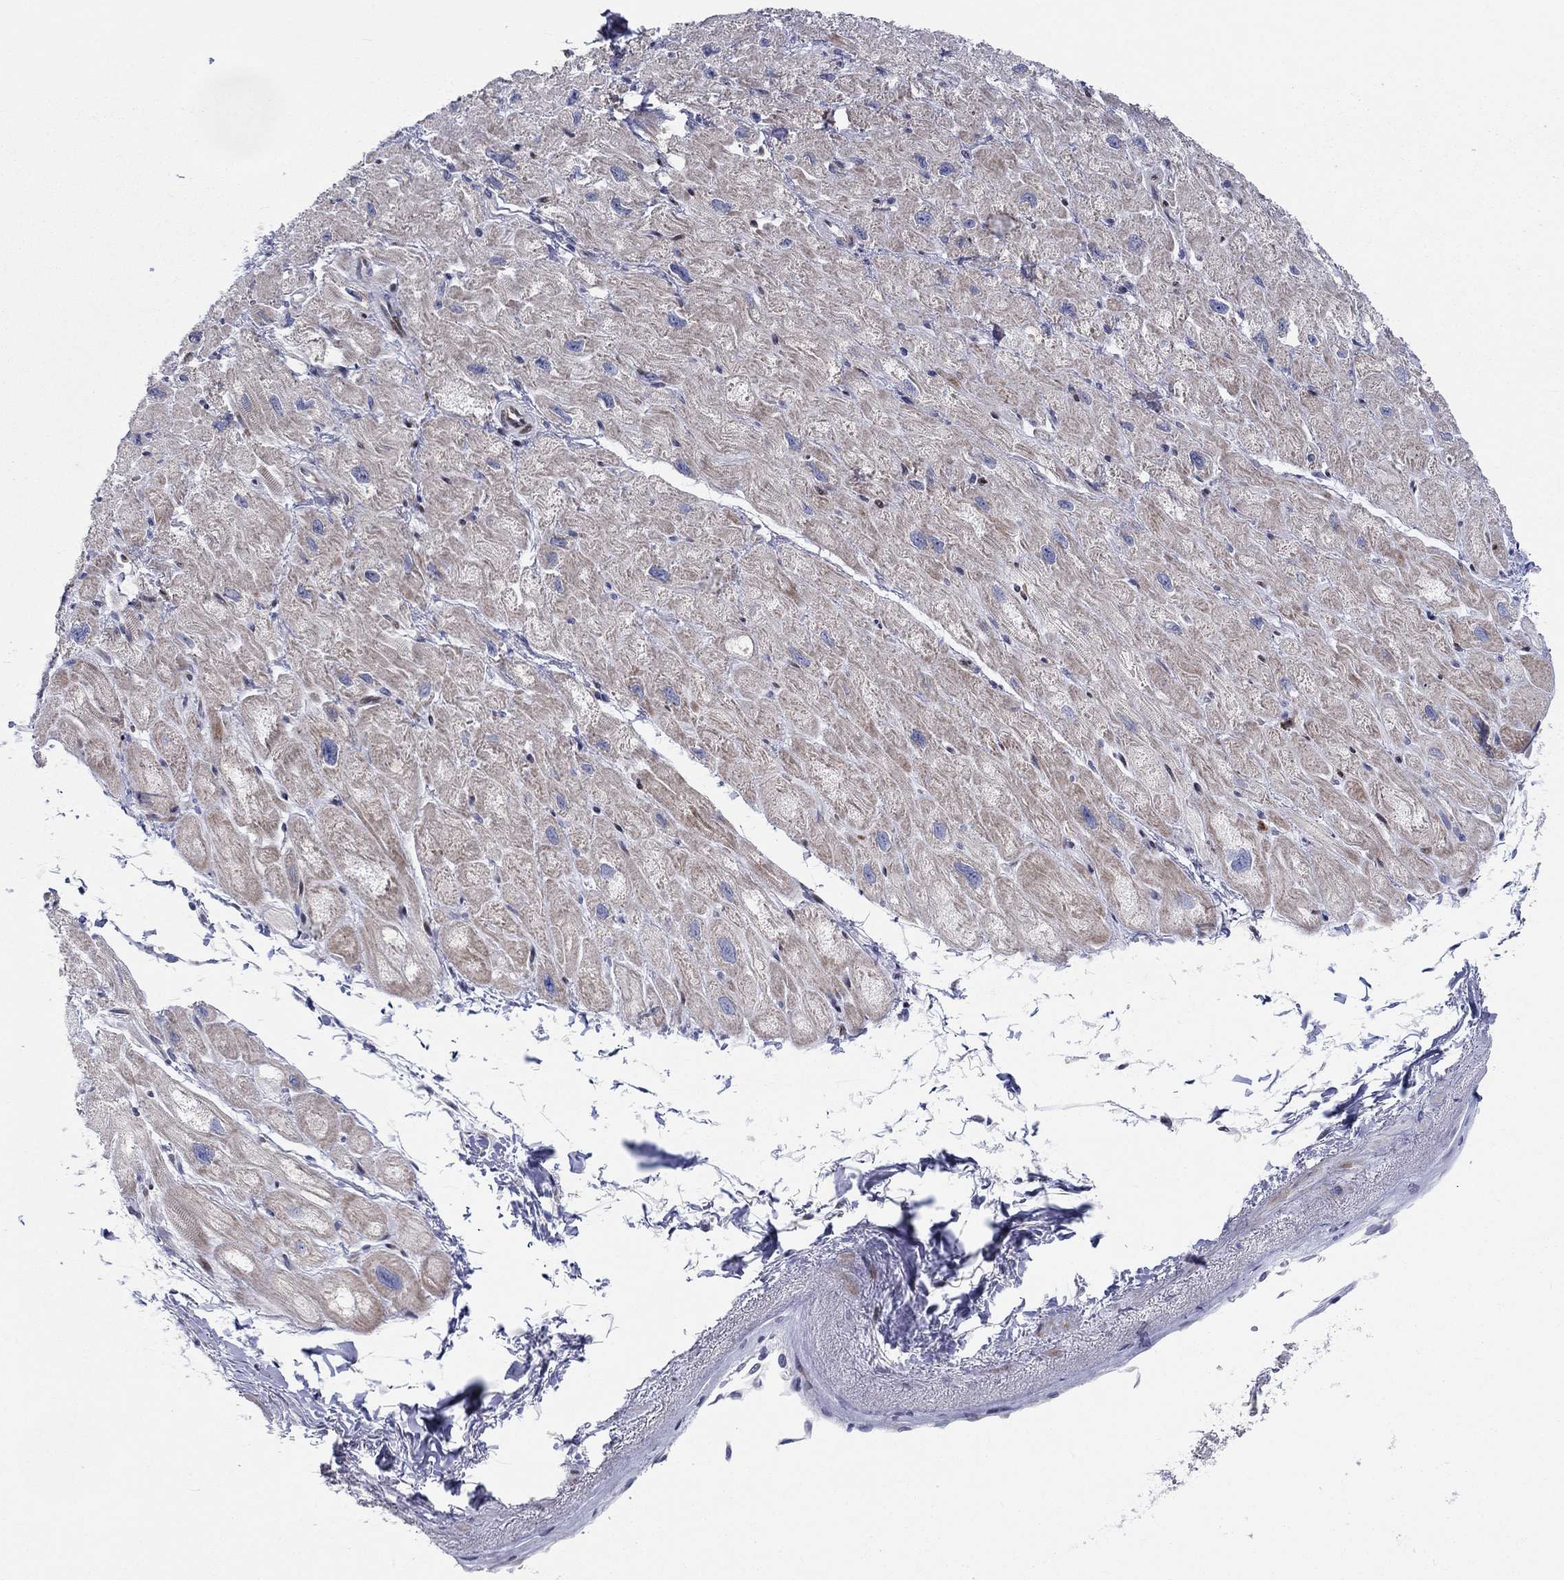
{"staining": {"intensity": "weak", "quantity": "25%-75%", "location": "cytoplasmic/membranous"}, "tissue": "heart muscle", "cell_type": "Cardiomyocytes", "image_type": "normal", "snomed": [{"axis": "morphology", "description": "Normal tissue, NOS"}, {"axis": "topography", "description": "Heart"}], "caption": "This photomicrograph exhibits immunohistochemistry staining of unremarkable heart muscle, with low weak cytoplasmic/membranous positivity in approximately 25%-75% of cardiomyocytes.", "gene": "ARHGAP36", "patient": {"sex": "male", "age": 66}}